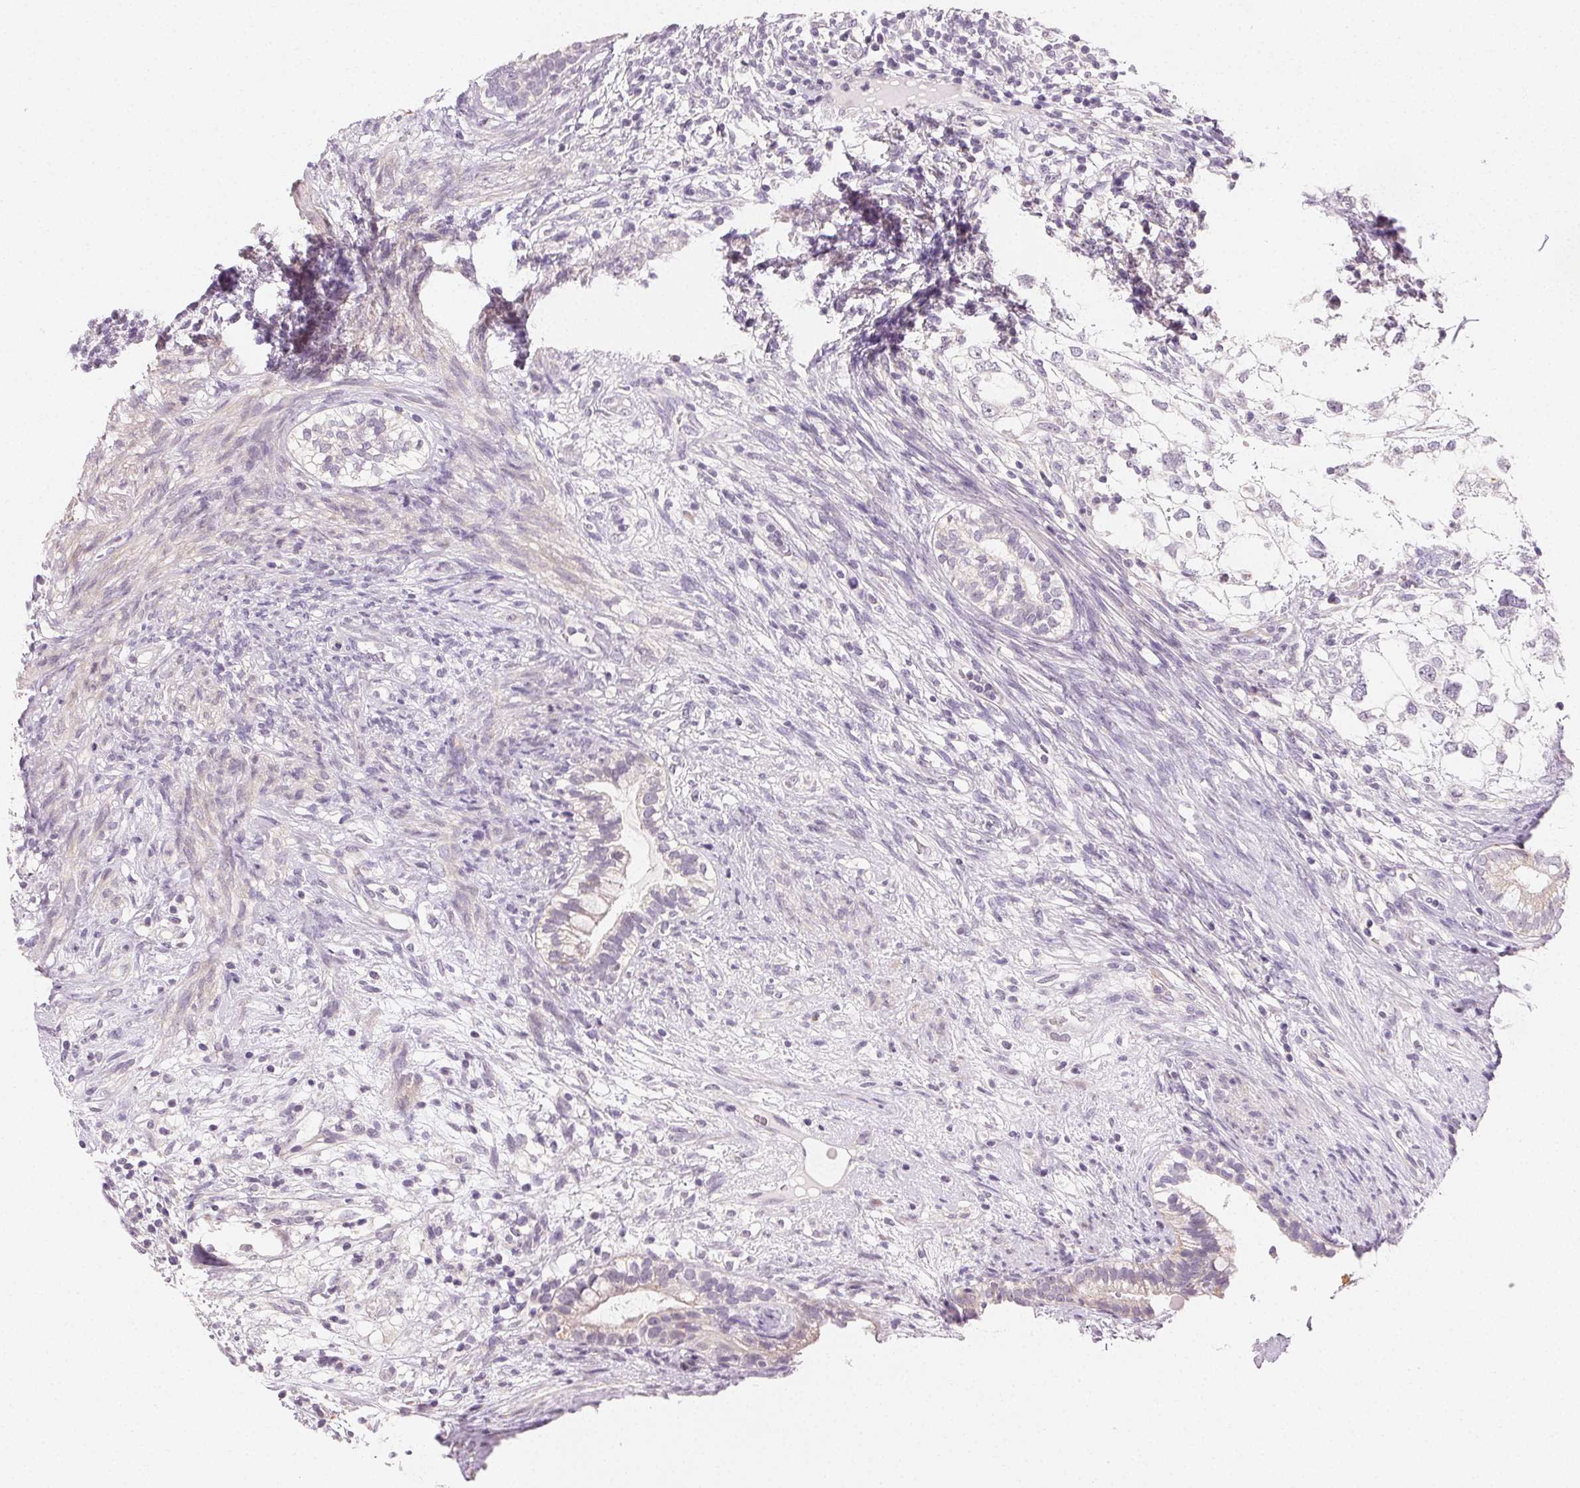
{"staining": {"intensity": "negative", "quantity": "none", "location": "none"}, "tissue": "testis cancer", "cell_type": "Tumor cells", "image_type": "cancer", "snomed": [{"axis": "morphology", "description": "Seminoma, NOS"}, {"axis": "morphology", "description": "Carcinoma, Embryonal, NOS"}, {"axis": "topography", "description": "Testis"}], "caption": "IHC histopathology image of neoplastic tissue: testis seminoma stained with DAB (3,3'-diaminobenzidine) reveals no significant protein staining in tumor cells.", "gene": "MYBL1", "patient": {"sex": "male", "age": 41}}